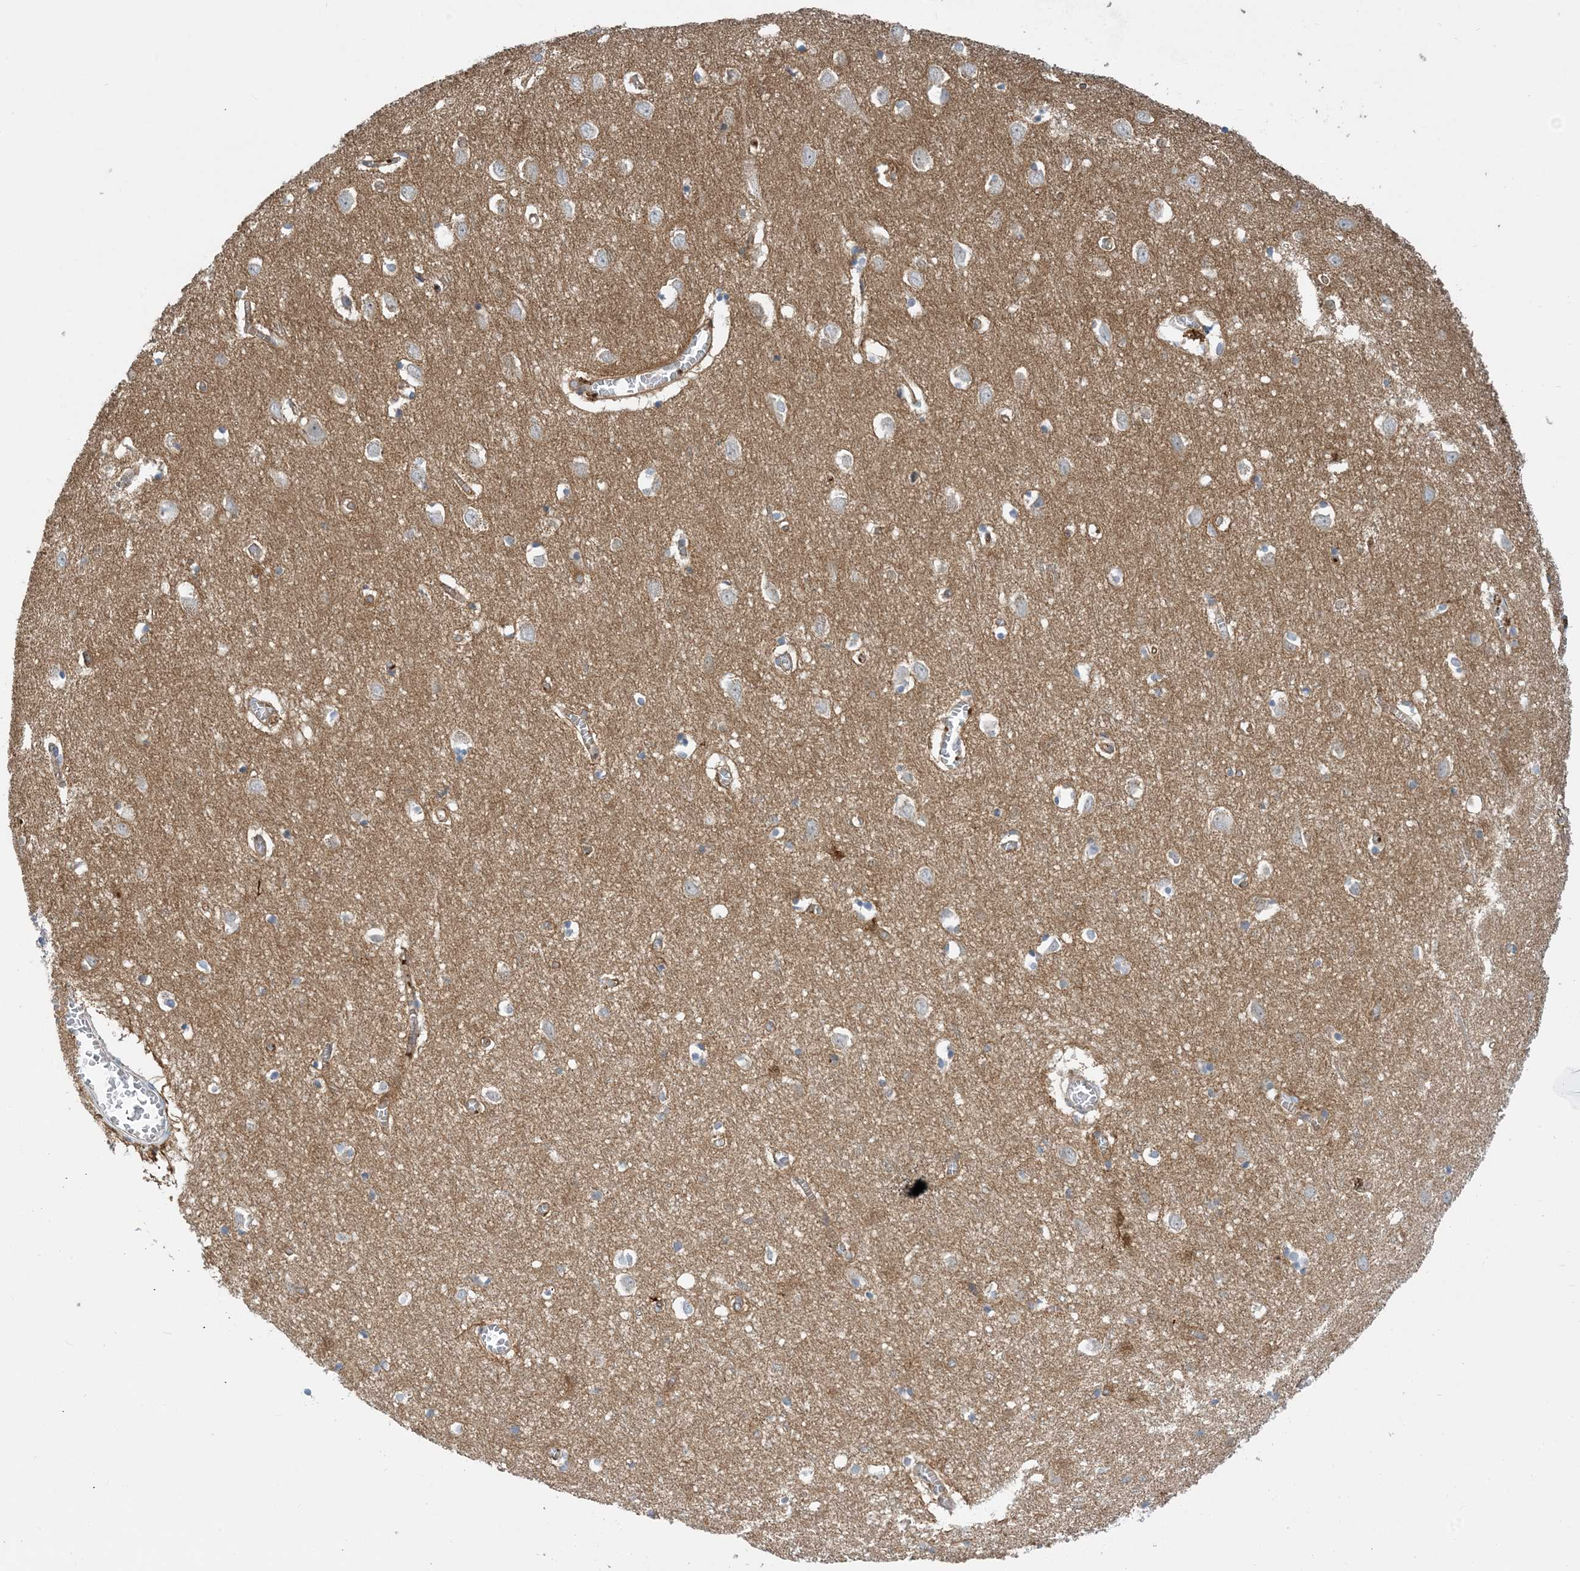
{"staining": {"intensity": "weak", "quantity": ">75%", "location": "cytoplasmic/membranous"}, "tissue": "cerebral cortex", "cell_type": "Endothelial cells", "image_type": "normal", "snomed": [{"axis": "morphology", "description": "Normal tissue, NOS"}, {"axis": "topography", "description": "Cerebral cortex"}], "caption": "Weak cytoplasmic/membranous expression for a protein is seen in approximately >75% of endothelial cells of unremarkable cerebral cortex using immunohistochemistry (IHC).", "gene": "AOC1", "patient": {"sex": "female", "age": 64}}